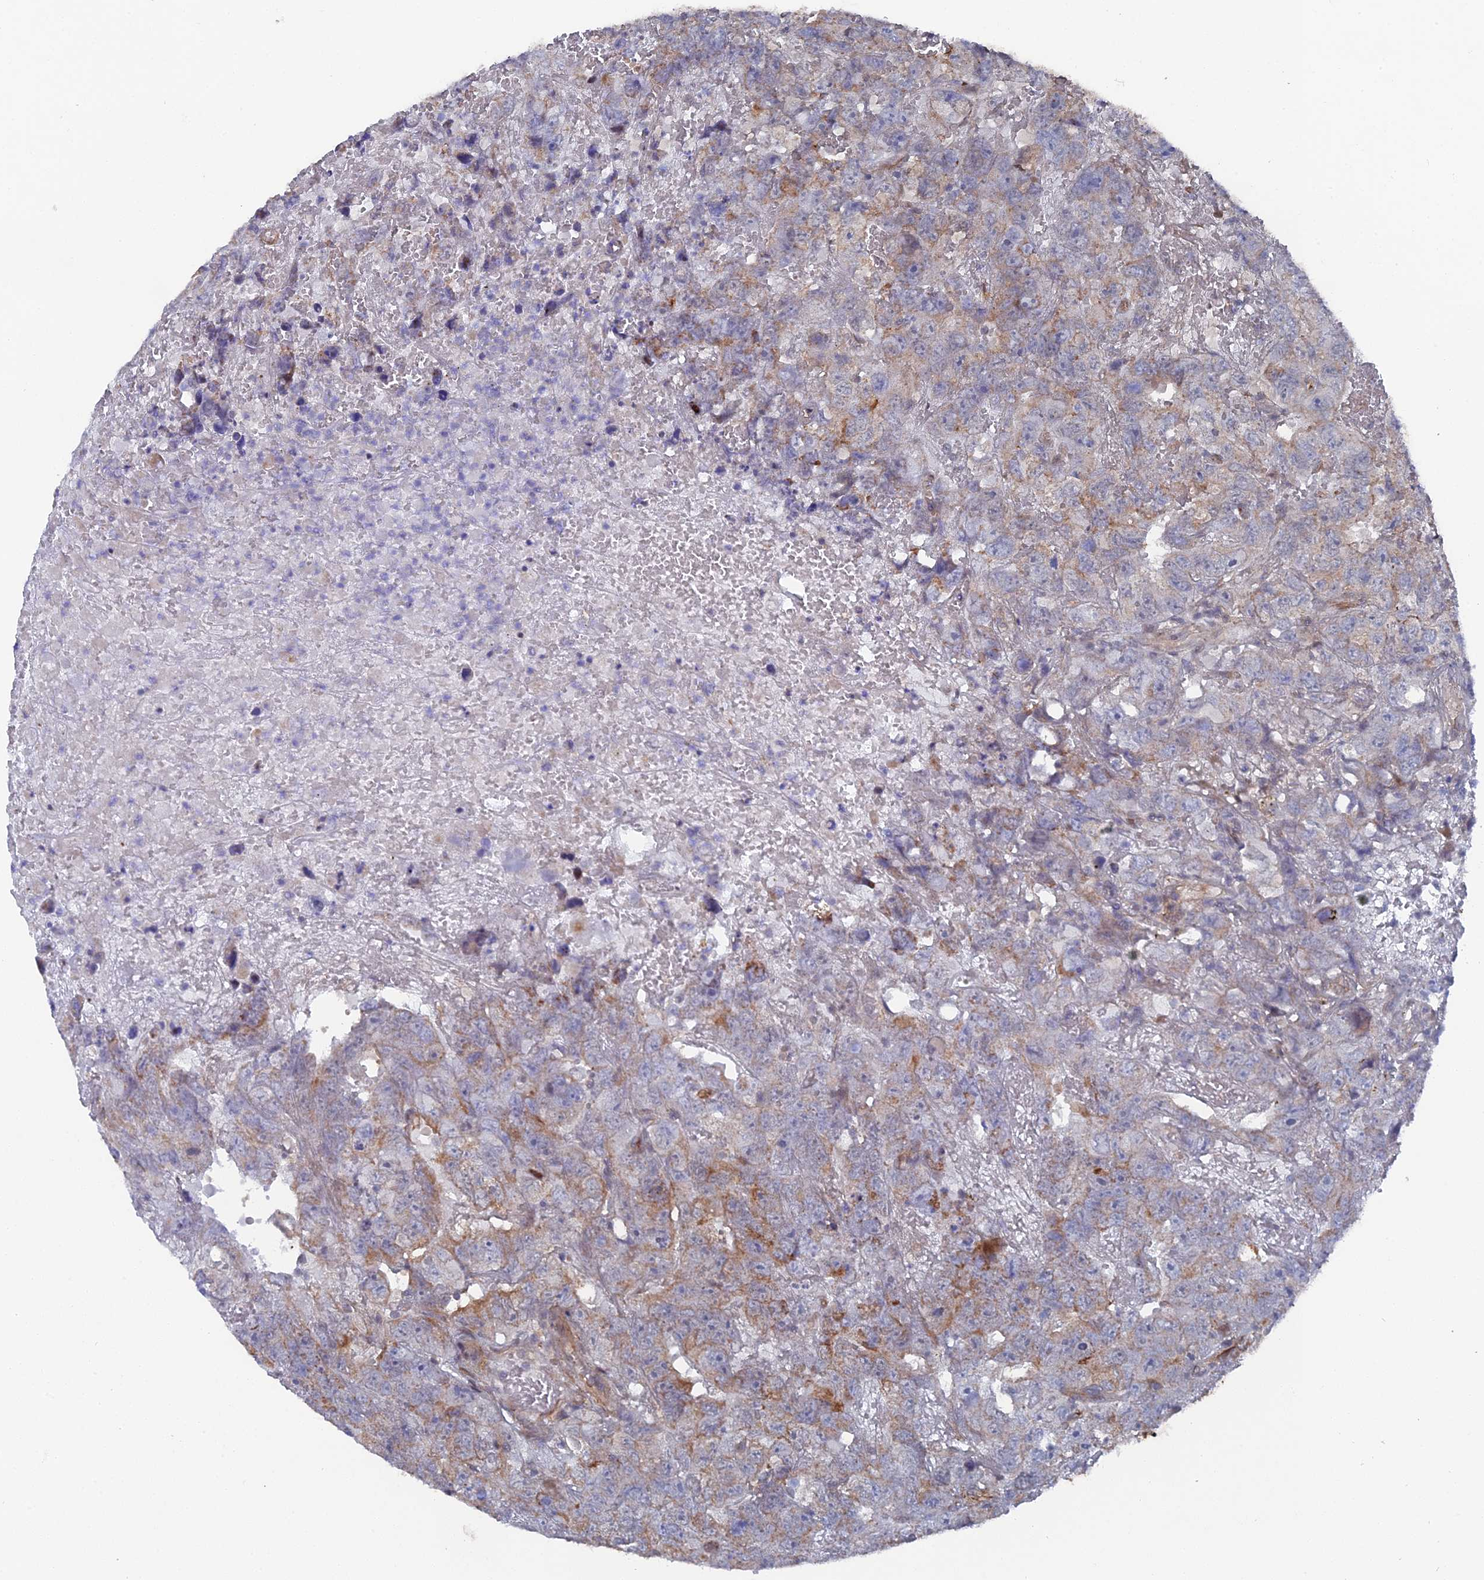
{"staining": {"intensity": "moderate", "quantity": "<25%", "location": "cytoplasmic/membranous"}, "tissue": "testis cancer", "cell_type": "Tumor cells", "image_type": "cancer", "snomed": [{"axis": "morphology", "description": "Carcinoma, Embryonal, NOS"}, {"axis": "topography", "description": "Testis"}], "caption": "High-magnification brightfield microscopy of testis embryonal carcinoma stained with DAB (brown) and counterstained with hematoxylin (blue). tumor cells exhibit moderate cytoplasmic/membranous staining is identified in approximately<25% of cells.", "gene": "UNC5D", "patient": {"sex": "male", "age": 45}}